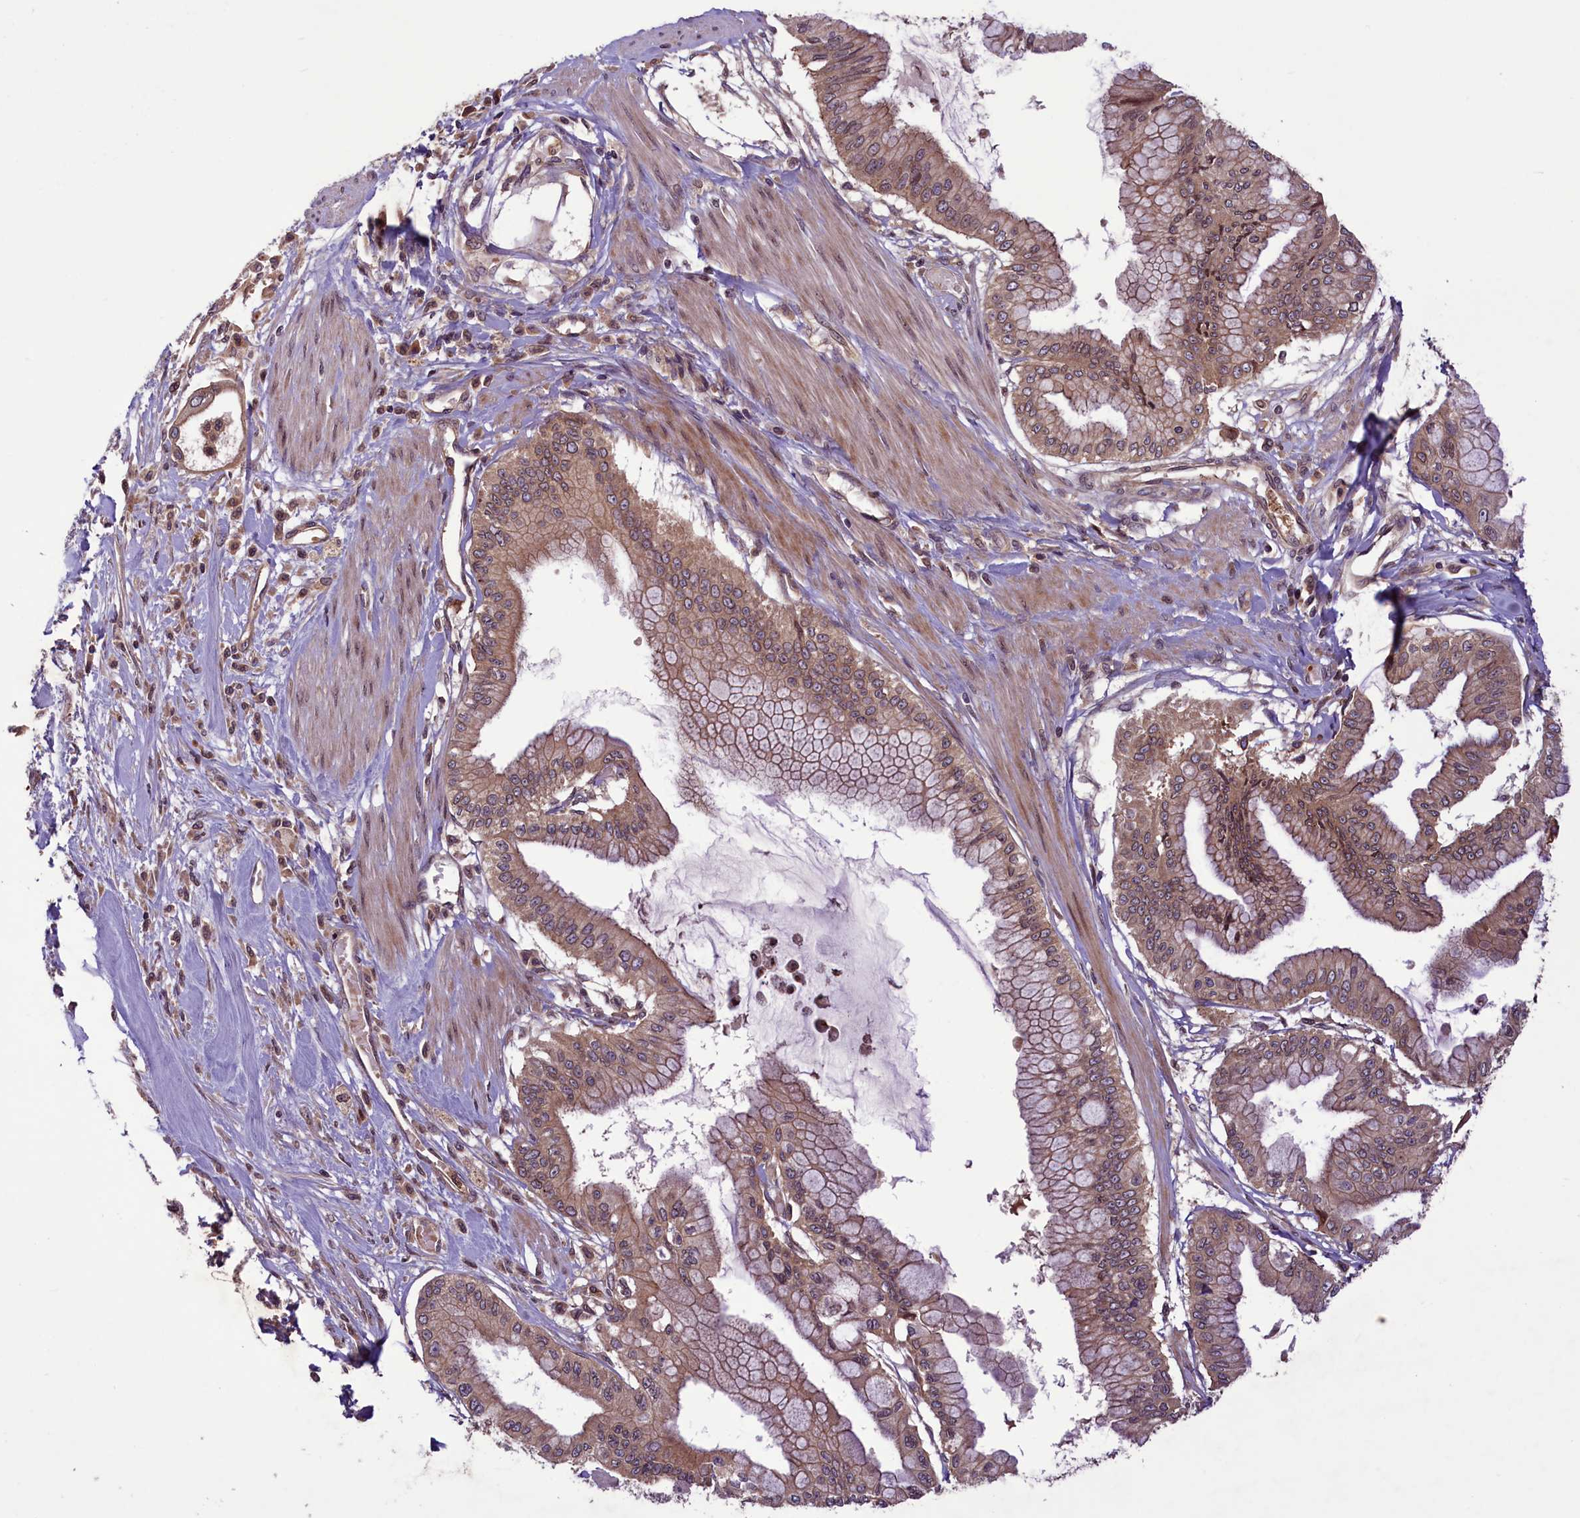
{"staining": {"intensity": "weak", "quantity": ">75%", "location": "cytoplasmic/membranous"}, "tissue": "pancreatic cancer", "cell_type": "Tumor cells", "image_type": "cancer", "snomed": [{"axis": "morphology", "description": "Adenocarcinoma, NOS"}, {"axis": "topography", "description": "Pancreas"}], "caption": "Protein analysis of pancreatic cancer (adenocarcinoma) tissue shows weak cytoplasmic/membranous staining in approximately >75% of tumor cells. (DAB (3,3'-diaminobenzidine) IHC with brightfield microscopy, high magnification).", "gene": "CCDC125", "patient": {"sex": "male", "age": 46}}